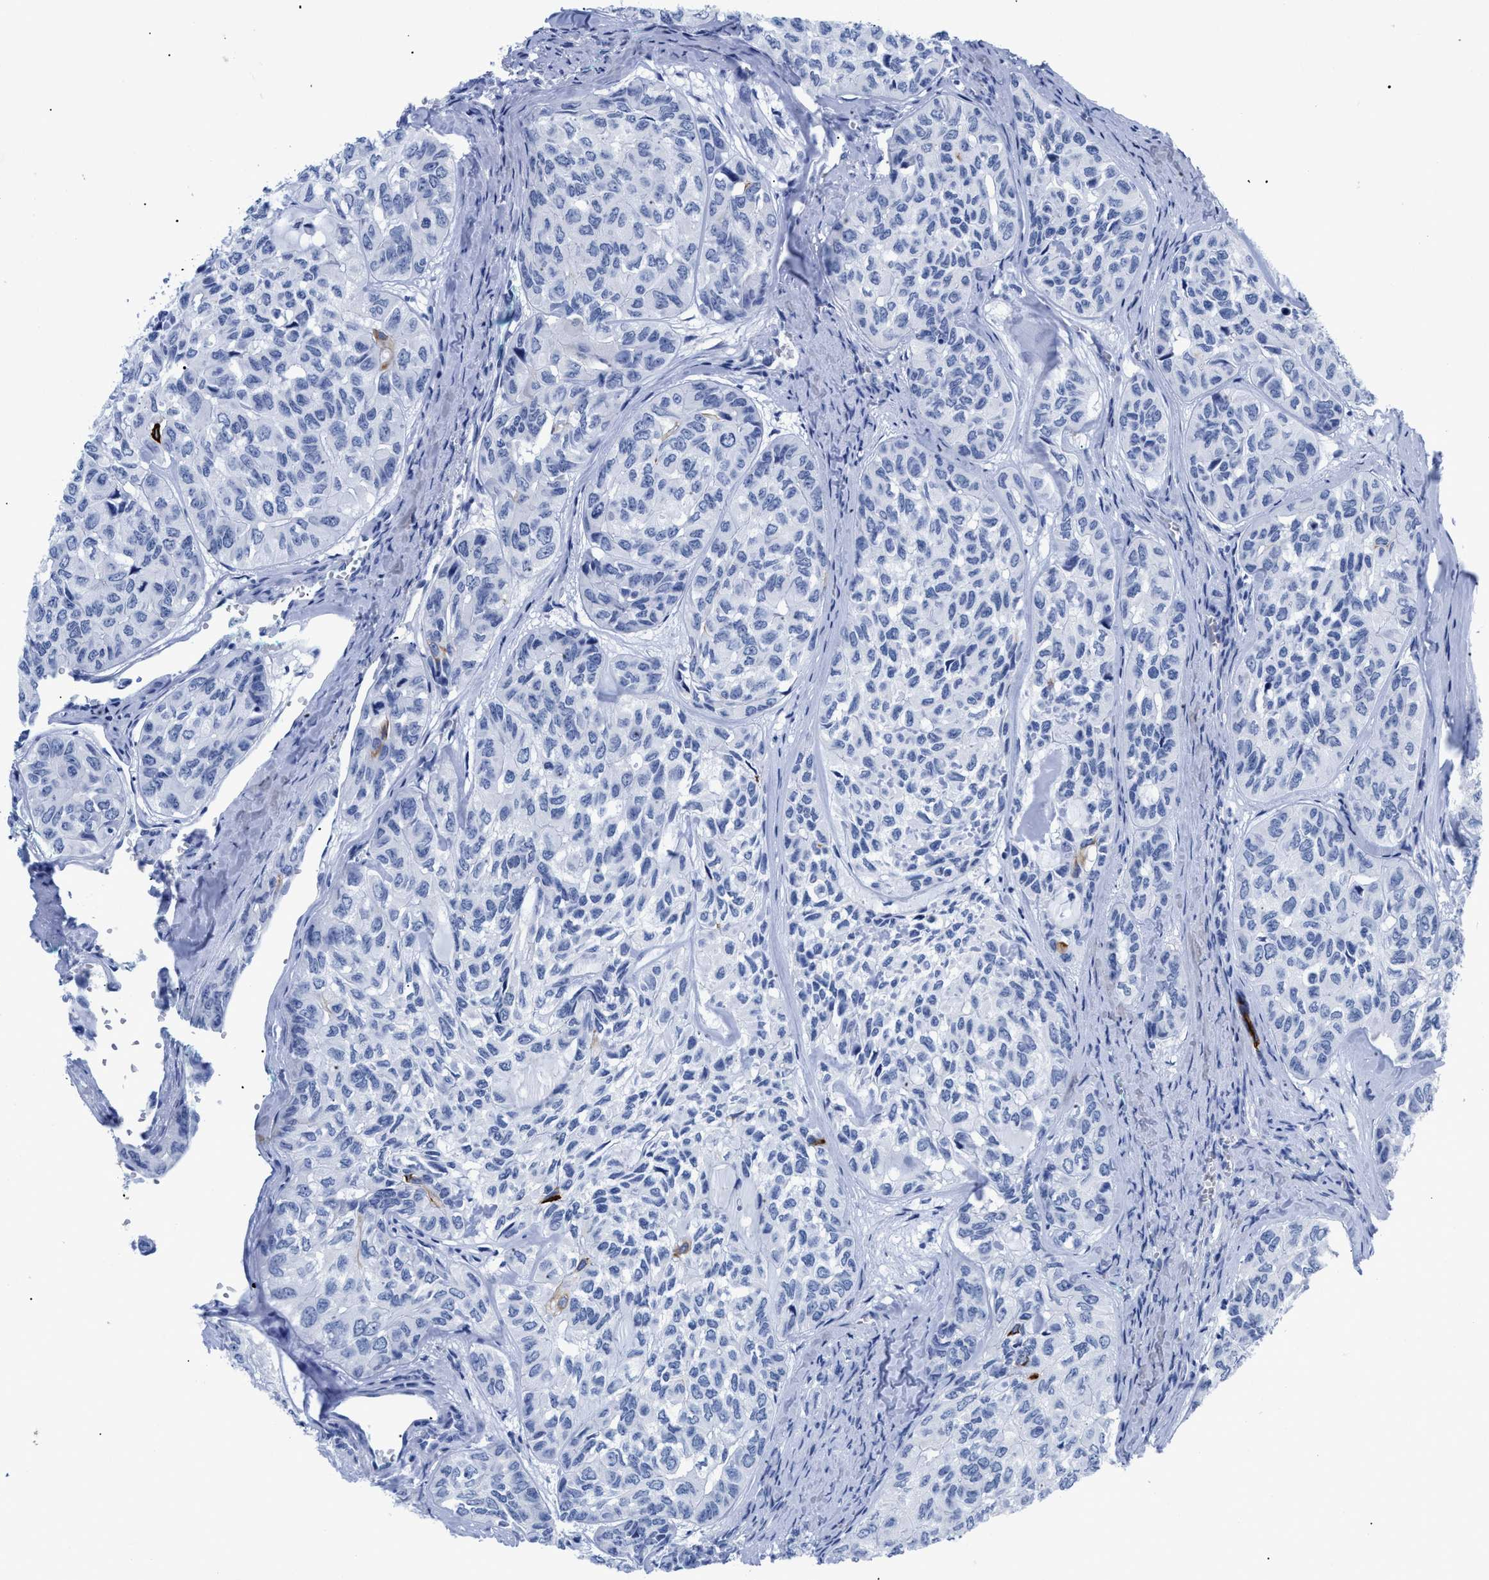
{"staining": {"intensity": "moderate", "quantity": "<25%", "location": "cytoplasmic/membranous"}, "tissue": "head and neck cancer", "cell_type": "Tumor cells", "image_type": "cancer", "snomed": [{"axis": "morphology", "description": "Adenocarcinoma, NOS"}, {"axis": "topography", "description": "Salivary gland, NOS"}, {"axis": "topography", "description": "Head-Neck"}], "caption": "Human head and neck adenocarcinoma stained for a protein (brown) displays moderate cytoplasmic/membranous positive positivity in approximately <25% of tumor cells.", "gene": "DUSP26", "patient": {"sex": "female", "age": 76}}